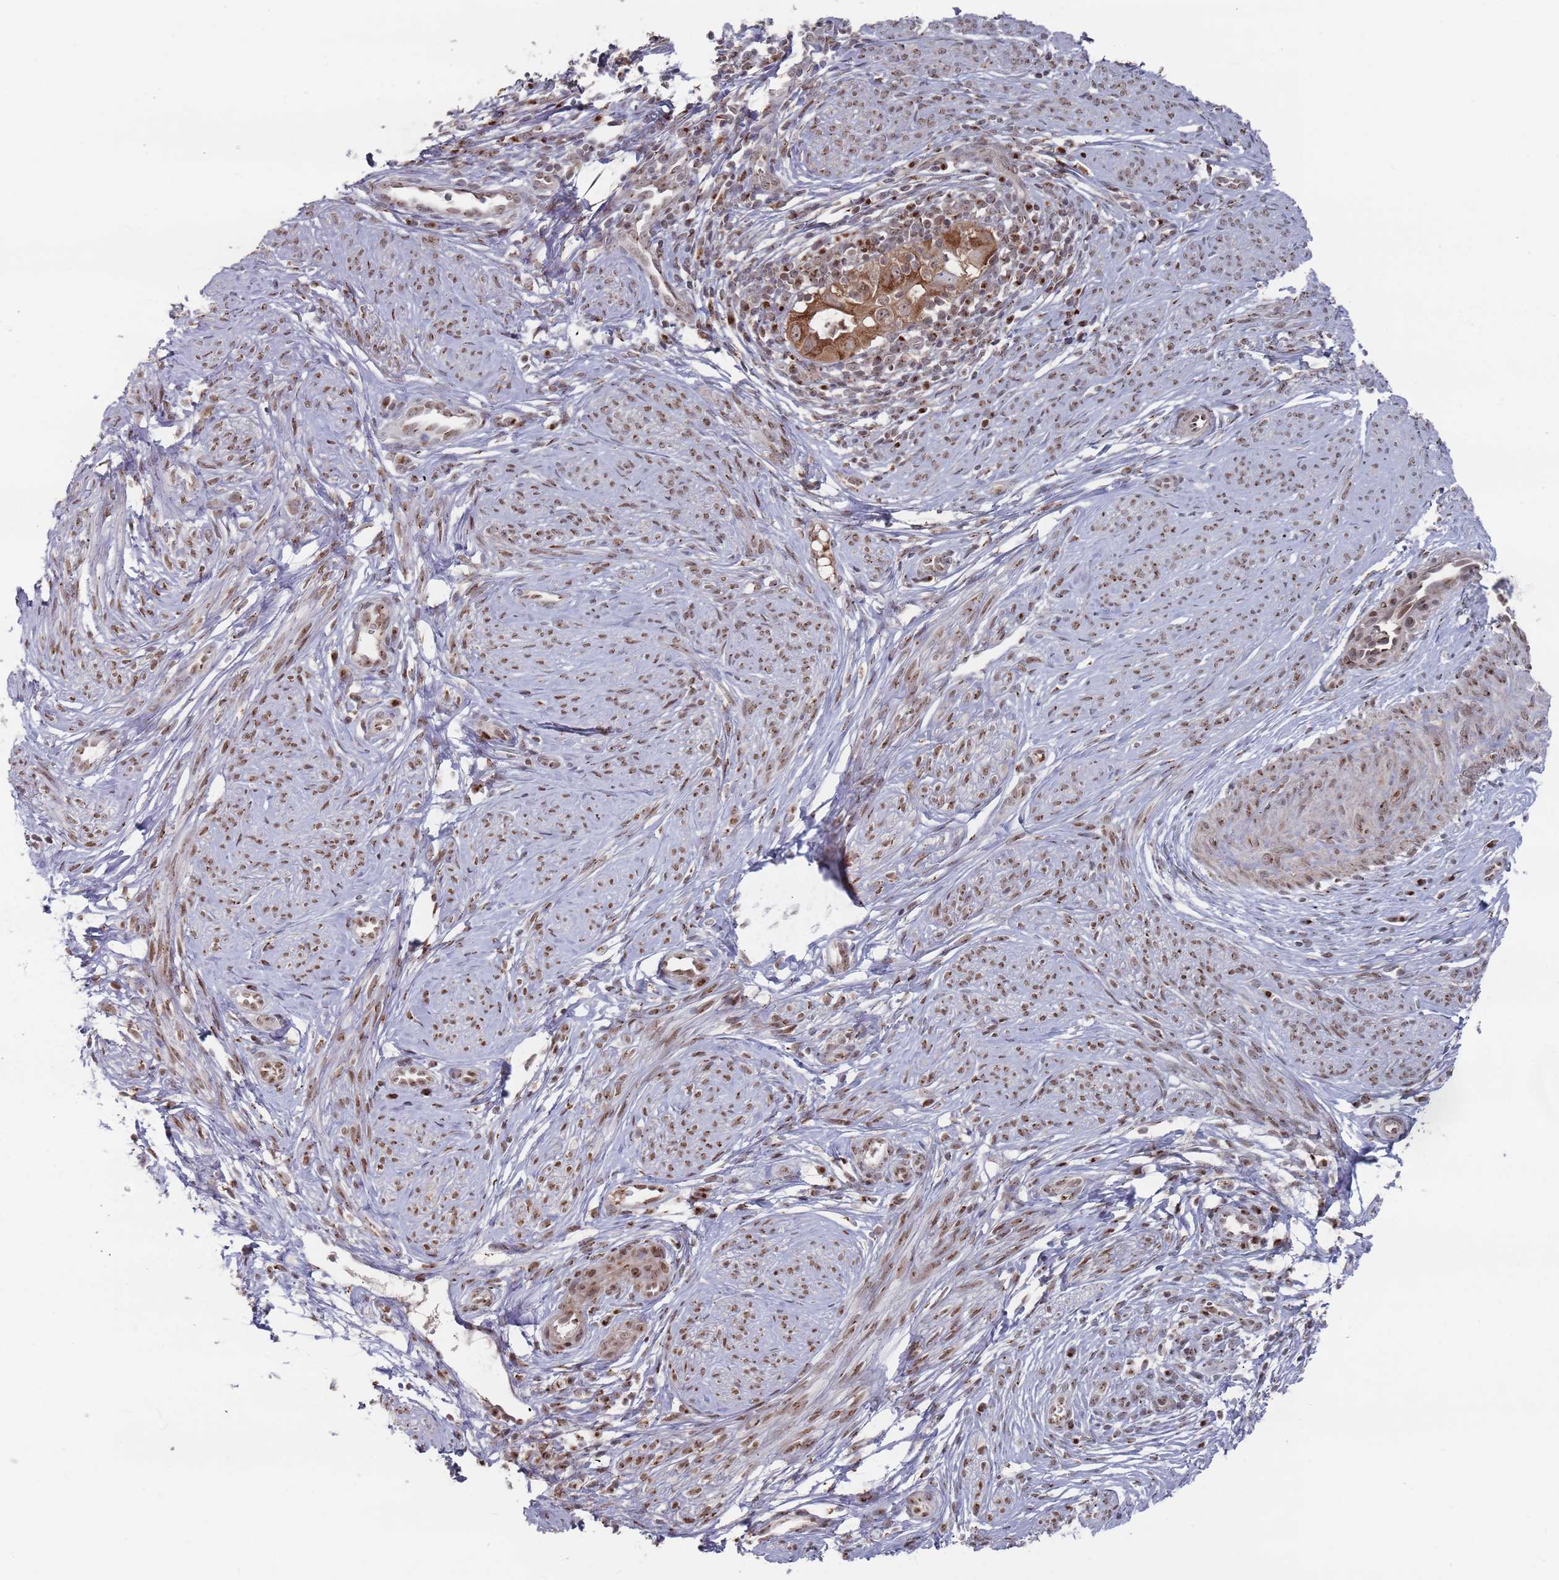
{"staining": {"intensity": "moderate", "quantity": ">75%", "location": "cytoplasmic/membranous,nuclear"}, "tissue": "cervical cancer", "cell_type": "Tumor cells", "image_type": "cancer", "snomed": [{"axis": "morphology", "description": "Adenocarcinoma, NOS"}, {"axis": "topography", "description": "Cervix"}], "caption": "An immunohistochemistry (IHC) histopathology image of tumor tissue is shown. Protein staining in brown labels moderate cytoplasmic/membranous and nuclear positivity in cervical adenocarcinoma within tumor cells.", "gene": "FMO4", "patient": {"sex": "female", "age": 36}}